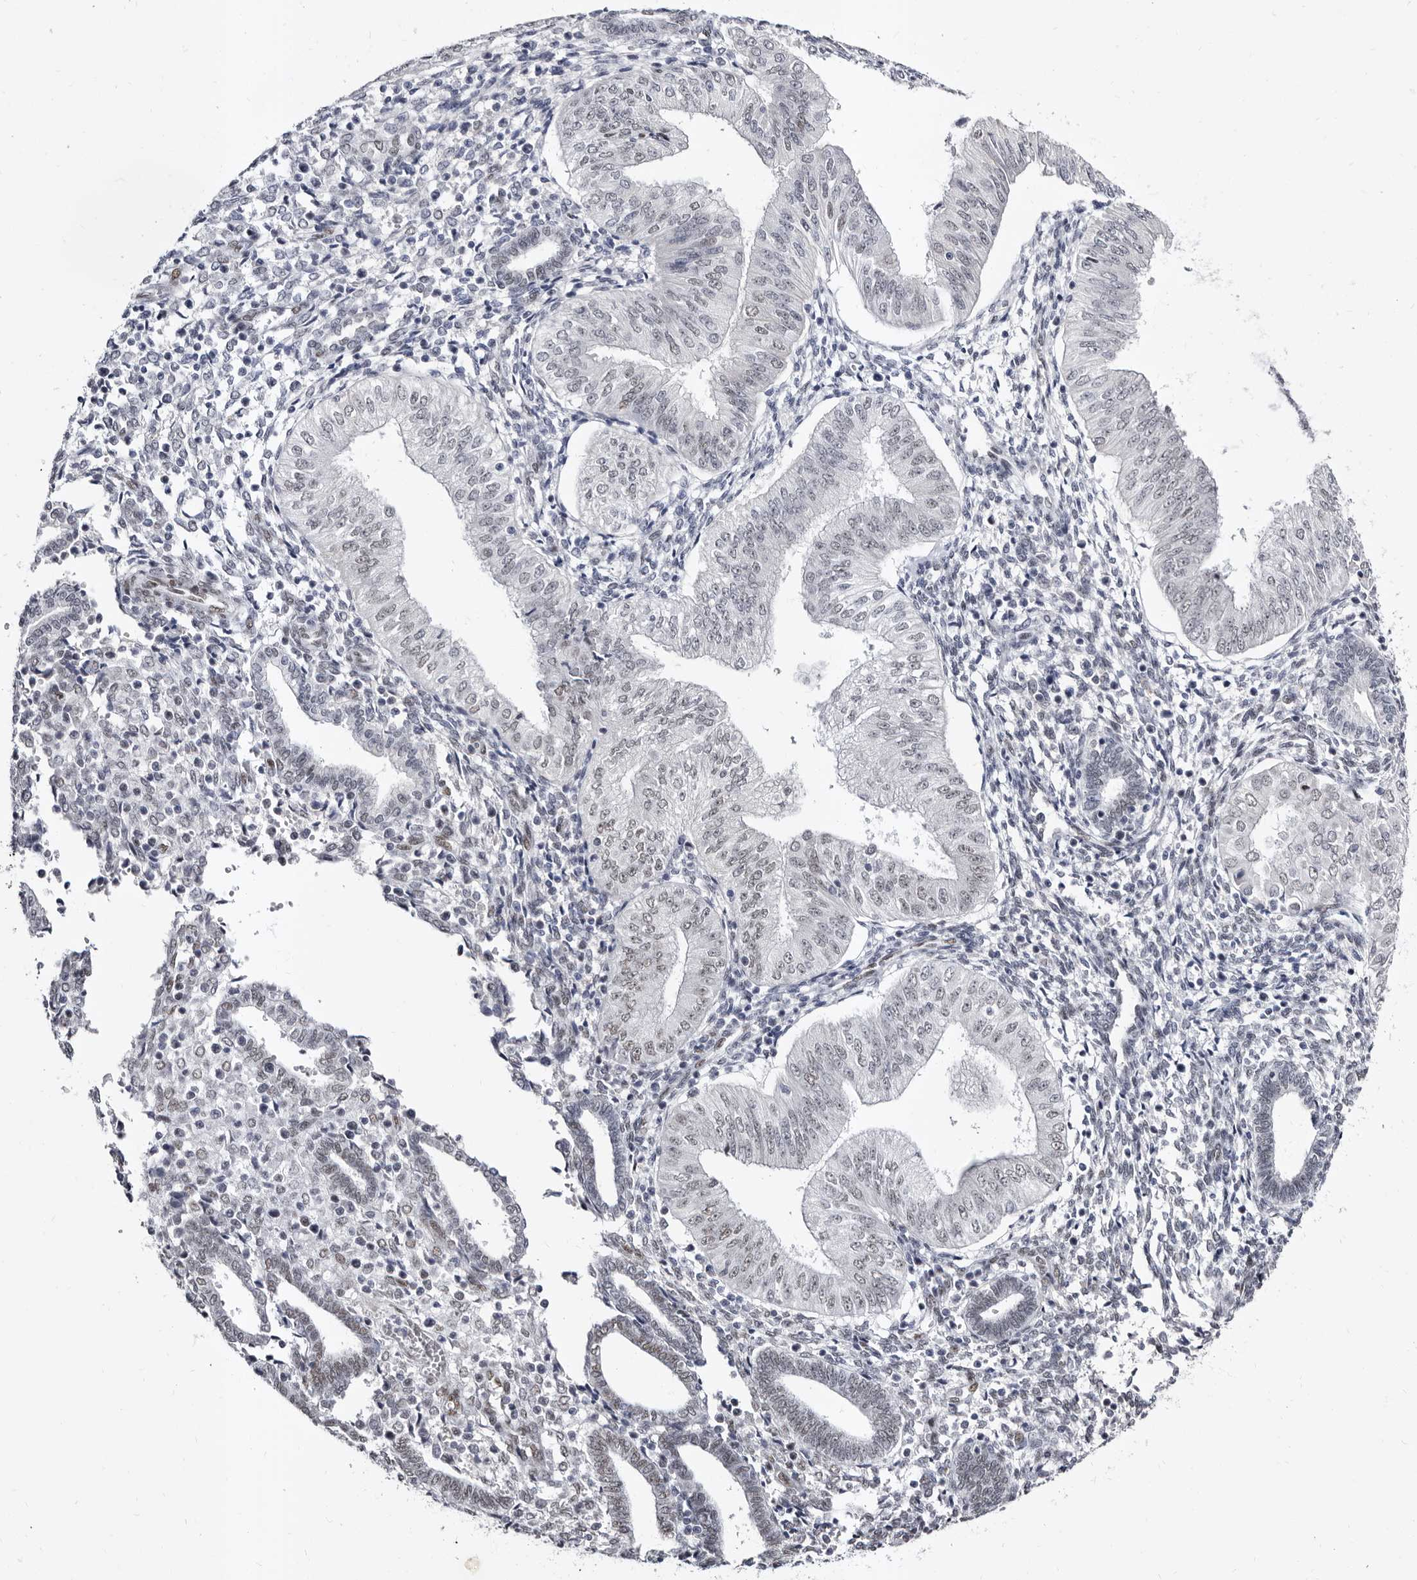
{"staining": {"intensity": "negative", "quantity": "none", "location": "none"}, "tissue": "endometrial cancer", "cell_type": "Tumor cells", "image_type": "cancer", "snomed": [{"axis": "morphology", "description": "Normal tissue, NOS"}, {"axis": "morphology", "description": "Adenocarcinoma, NOS"}, {"axis": "topography", "description": "Endometrium"}], "caption": "Immunohistochemistry image of human endometrial cancer stained for a protein (brown), which displays no expression in tumor cells. Brightfield microscopy of immunohistochemistry stained with DAB (brown) and hematoxylin (blue), captured at high magnification.", "gene": "ZNF326", "patient": {"sex": "female", "age": 53}}